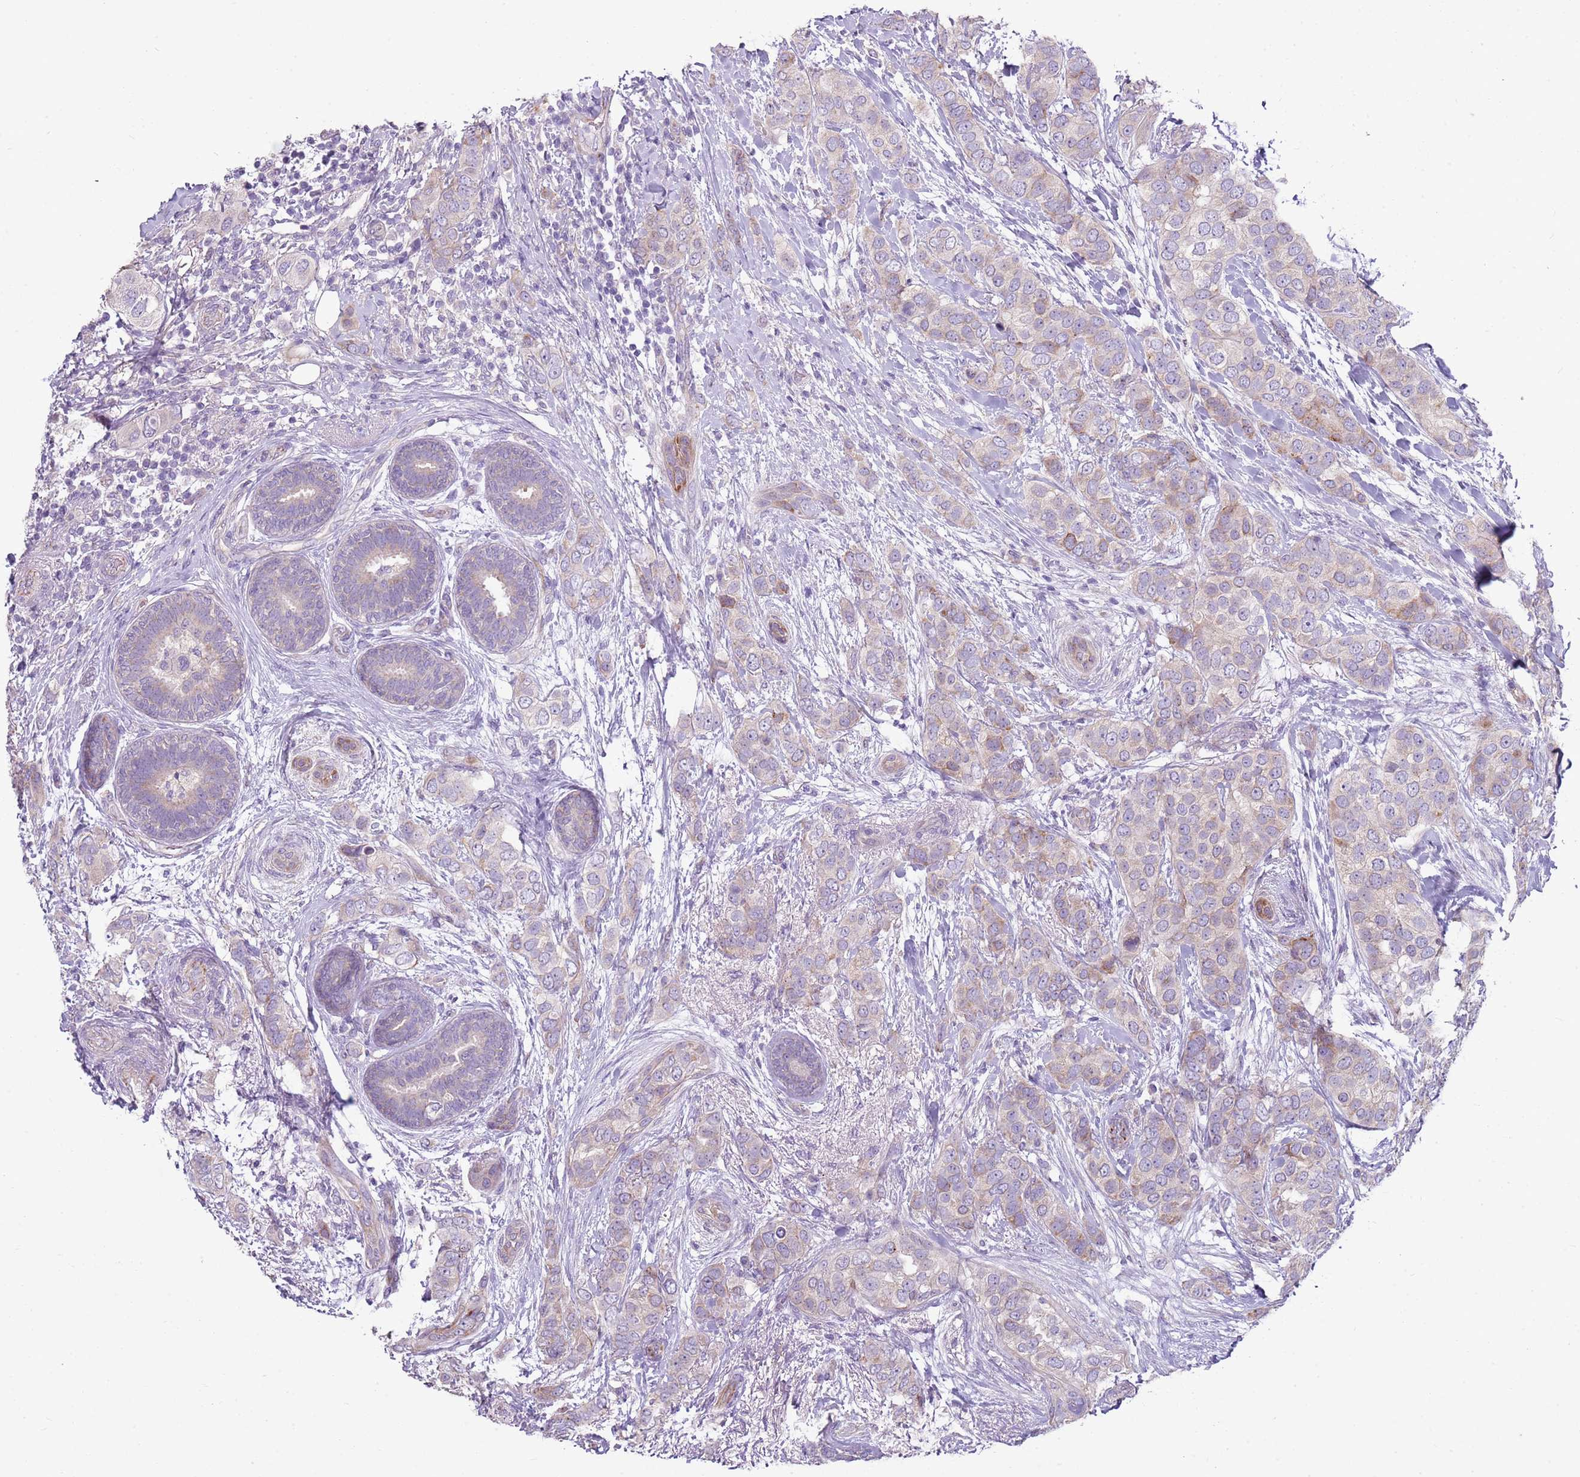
{"staining": {"intensity": "weak", "quantity": "<25%", "location": "cytoplasmic/membranous"}, "tissue": "breast cancer", "cell_type": "Tumor cells", "image_type": "cancer", "snomed": [{"axis": "morphology", "description": "Lobular carcinoma"}, {"axis": "topography", "description": "Breast"}], "caption": "Tumor cells show no significant positivity in breast lobular carcinoma.", "gene": "ZNF583", "patient": {"sex": "female", "age": 51}}